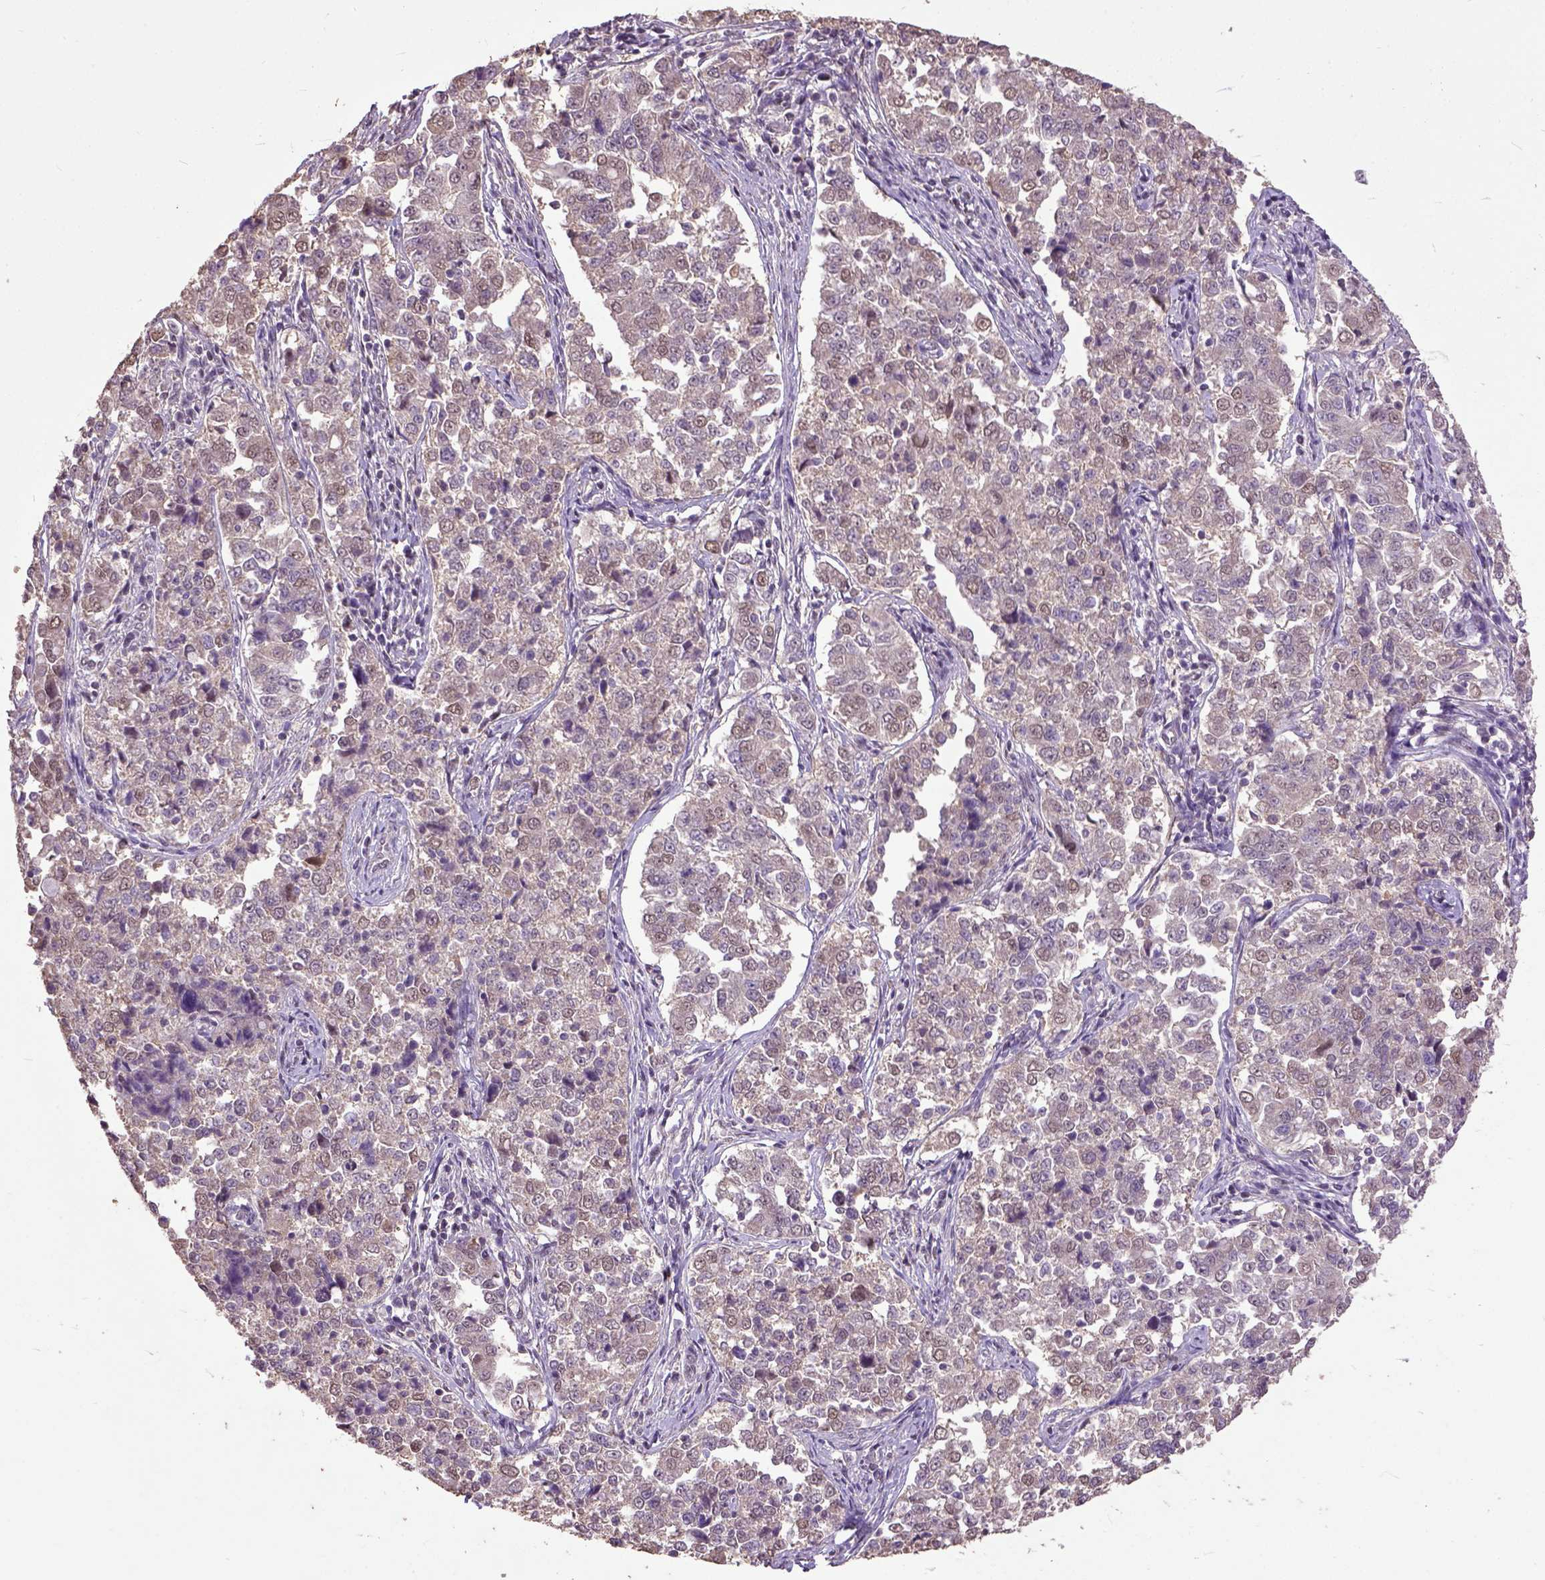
{"staining": {"intensity": "weak", "quantity": ">75%", "location": "nuclear"}, "tissue": "endometrial cancer", "cell_type": "Tumor cells", "image_type": "cancer", "snomed": [{"axis": "morphology", "description": "Adenocarcinoma, NOS"}, {"axis": "topography", "description": "Endometrium"}], "caption": "Weak nuclear positivity is identified in approximately >75% of tumor cells in endometrial cancer. The staining was performed using DAB (3,3'-diaminobenzidine), with brown indicating positive protein expression. Nuclei are stained blue with hematoxylin.", "gene": "UBA3", "patient": {"sex": "female", "age": 43}}